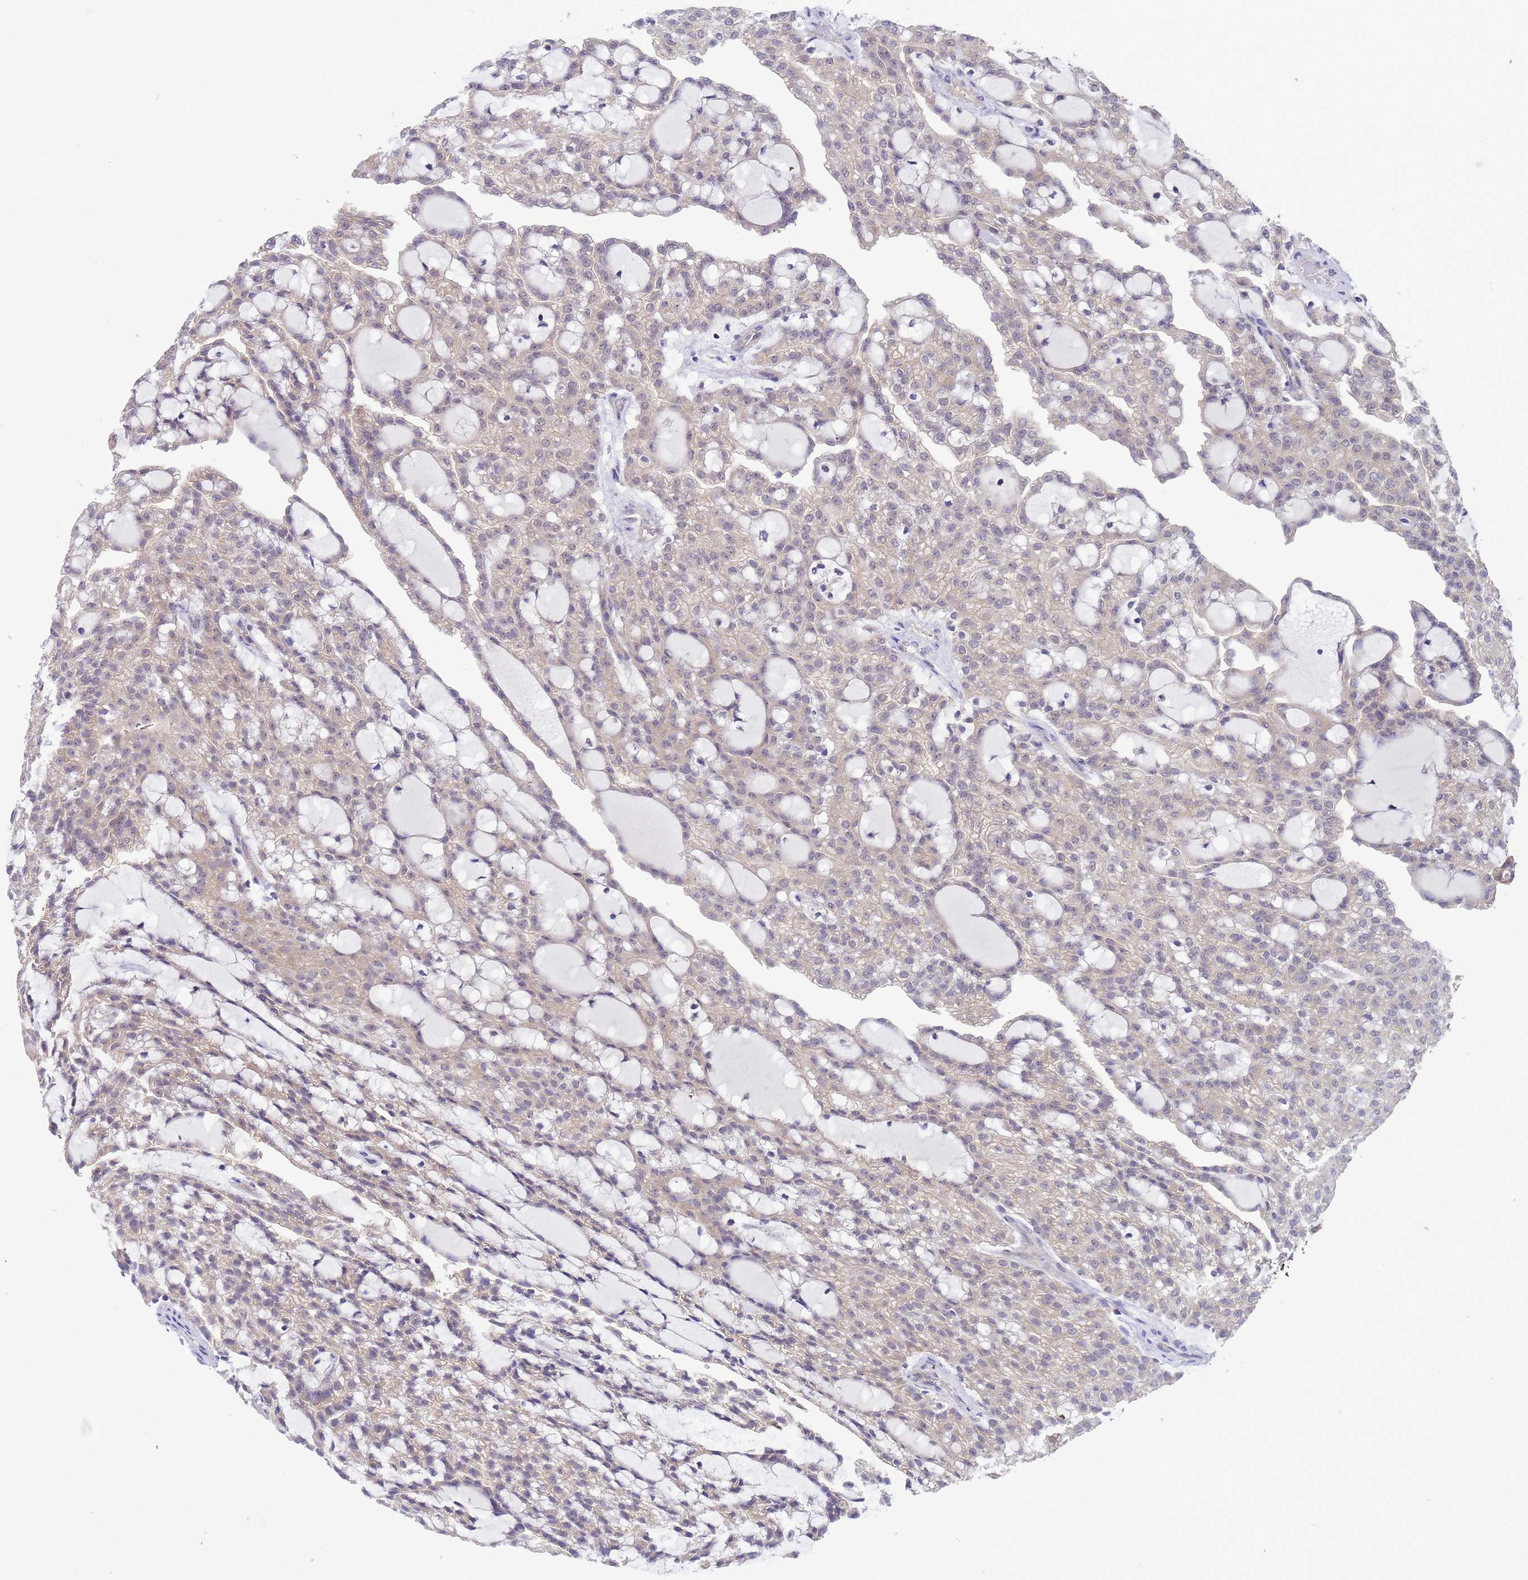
{"staining": {"intensity": "weak", "quantity": "25%-75%", "location": "cytoplasmic/membranous,nuclear"}, "tissue": "renal cancer", "cell_type": "Tumor cells", "image_type": "cancer", "snomed": [{"axis": "morphology", "description": "Adenocarcinoma, NOS"}, {"axis": "topography", "description": "Kidney"}], "caption": "High-power microscopy captured an IHC histopathology image of adenocarcinoma (renal), revealing weak cytoplasmic/membranous and nuclear staining in about 25%-75% of tumor cells.", "gene": "ZNF461", "patient": {"sex": "male", "age": 63}}